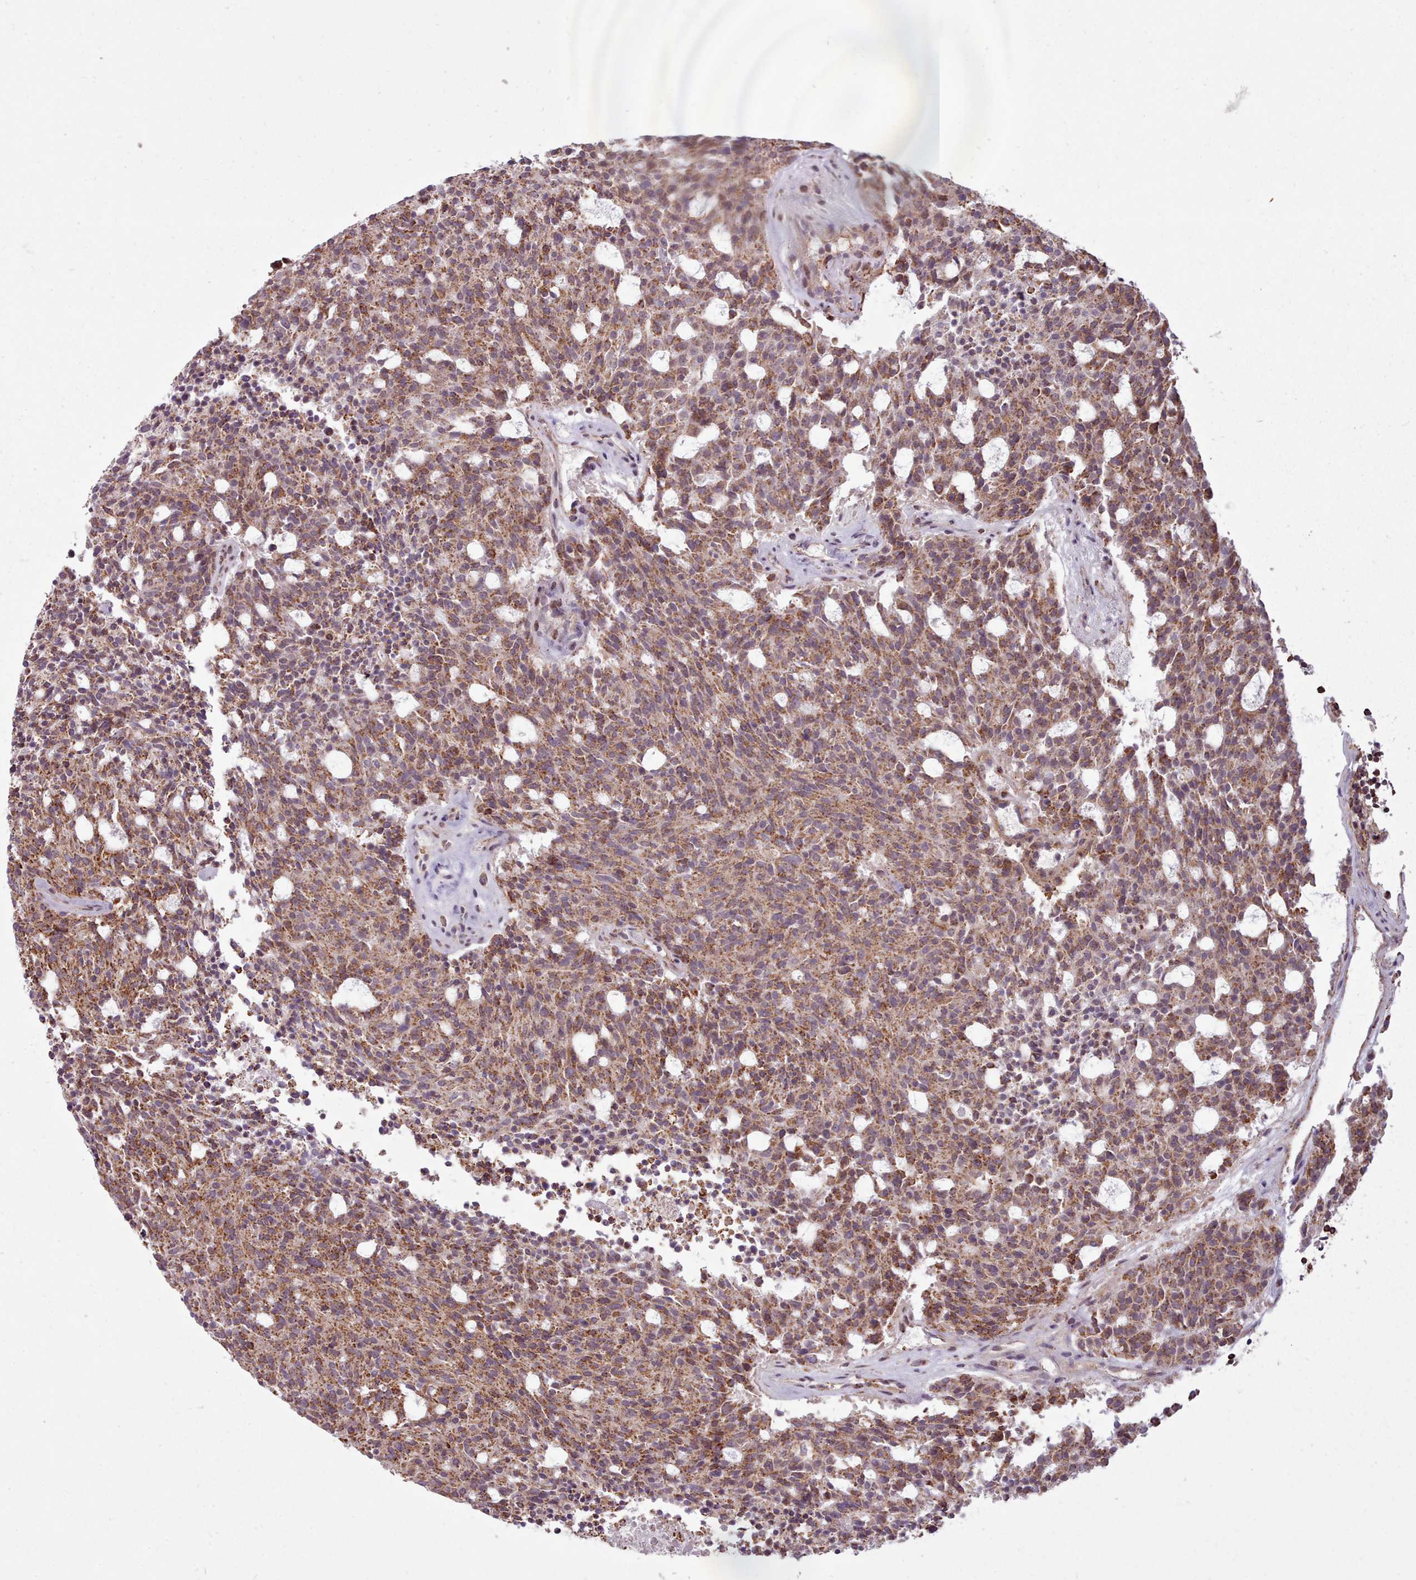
{"staining": {"intensity": "moderate", "quantity": ">75%", "location": "cytoplasmic/membranous"}, "tissue": "carcinoid", "cell_type": "Tumor cells", "image_type": "cancer", "snomed": [{"axis": "morphology", "description": "Carcinoid, malignant, NOS"}, {"axis": "topography", "description": "Pancreas"}], "caption": "This photomicrograph displays immunohistochemistry staining of carcinoid (malignant), with medium moderate cytoplasmic/membranous staining in approximately >75% of tumor cells.", "gene": "ZMYM4", "patient": {"sex": "female", "age": 54}}